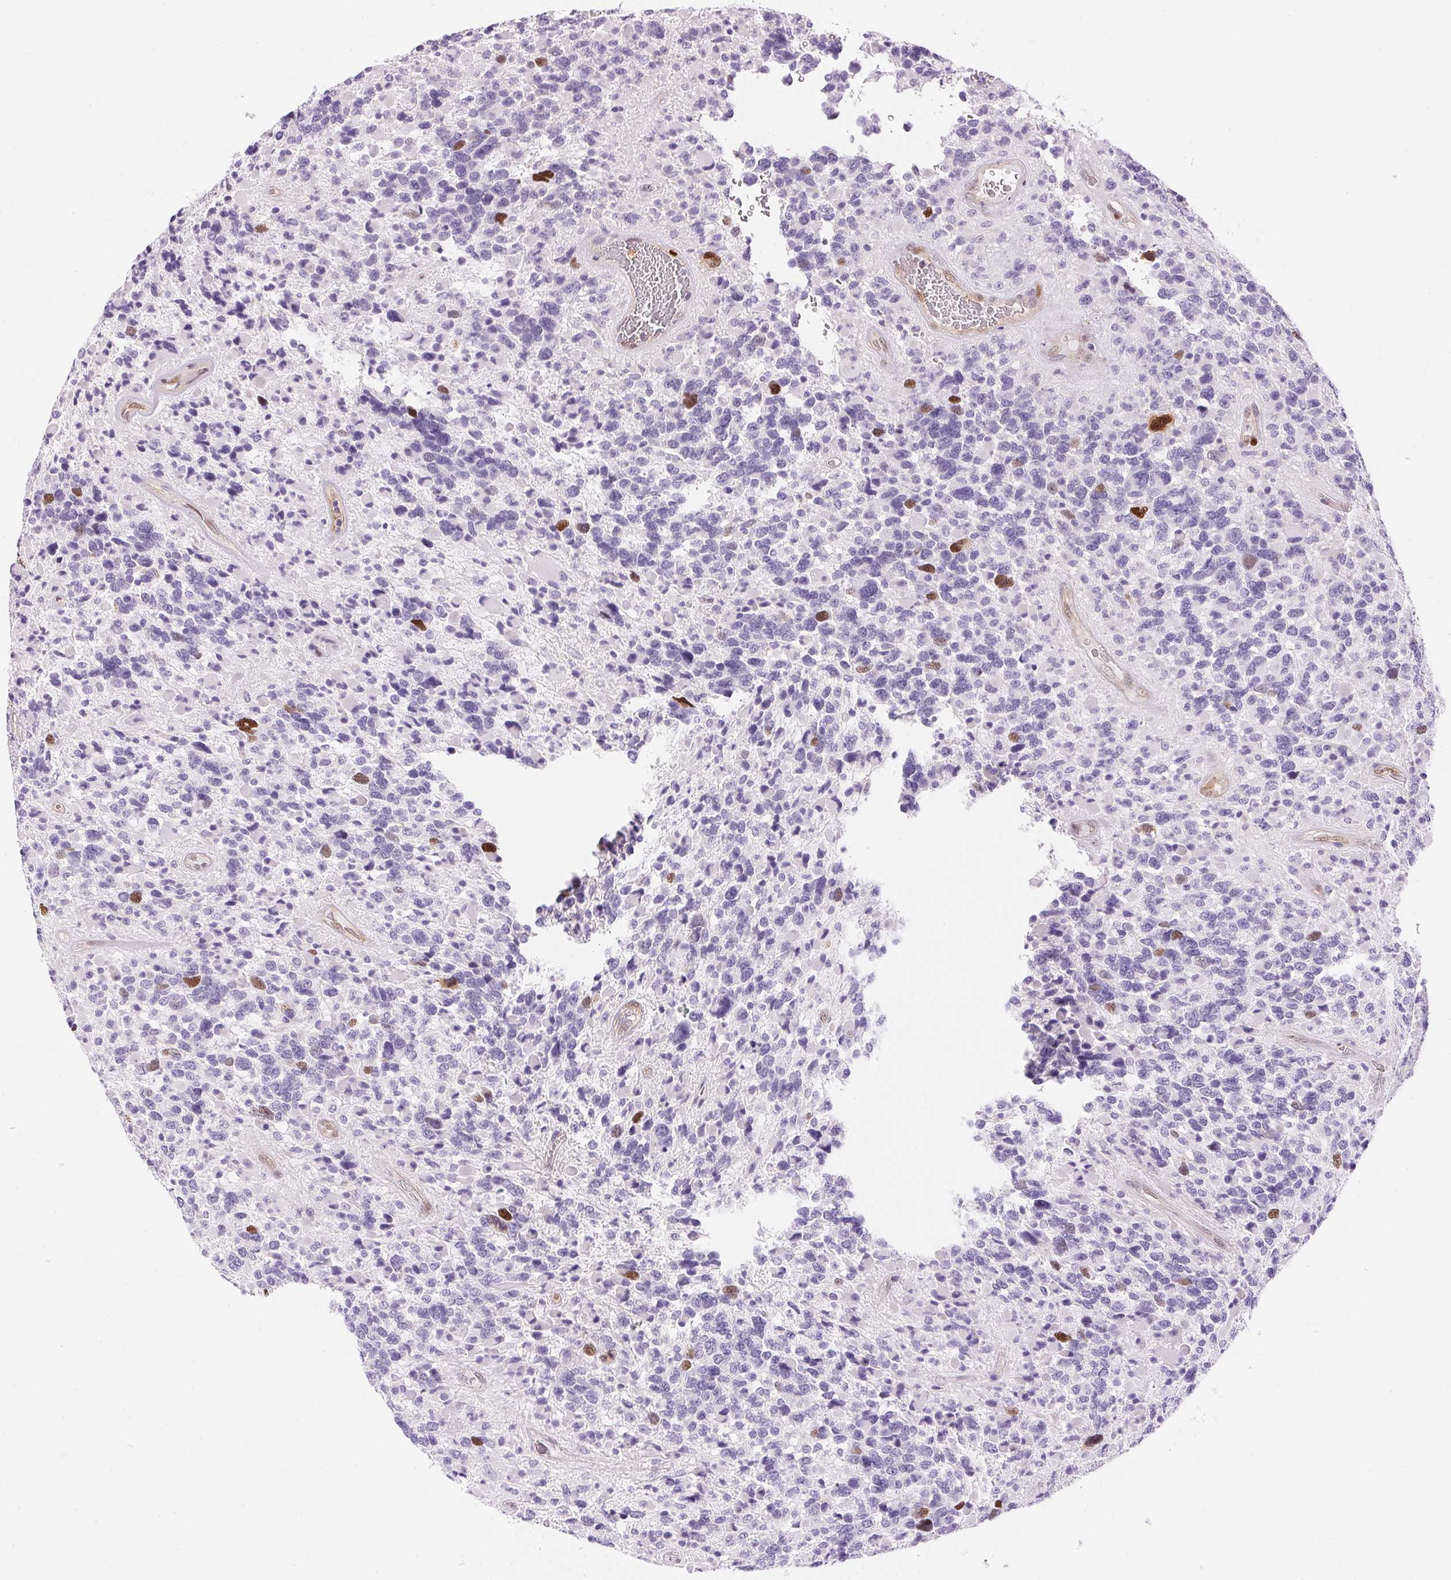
{"staining": {"intensity": "negative", "quantity": "none", "location": "none"}, "tissue": "glioma", "cell_type": "Tumor cells", "image_type": "cancer", "snomed": [{"axis": "morphology", "description": "Glioma, malignant, High grade"}, {"axis": "topography", "description": "Brain"}], "caption": "Immunohistochemistry (IHC) image of neoplastic tissue: human glioma stained with DAB exhibits no significant protein expression in tumor cells.", "gene": "SMTN", "patient": {"sex": "female", "age": 40}}